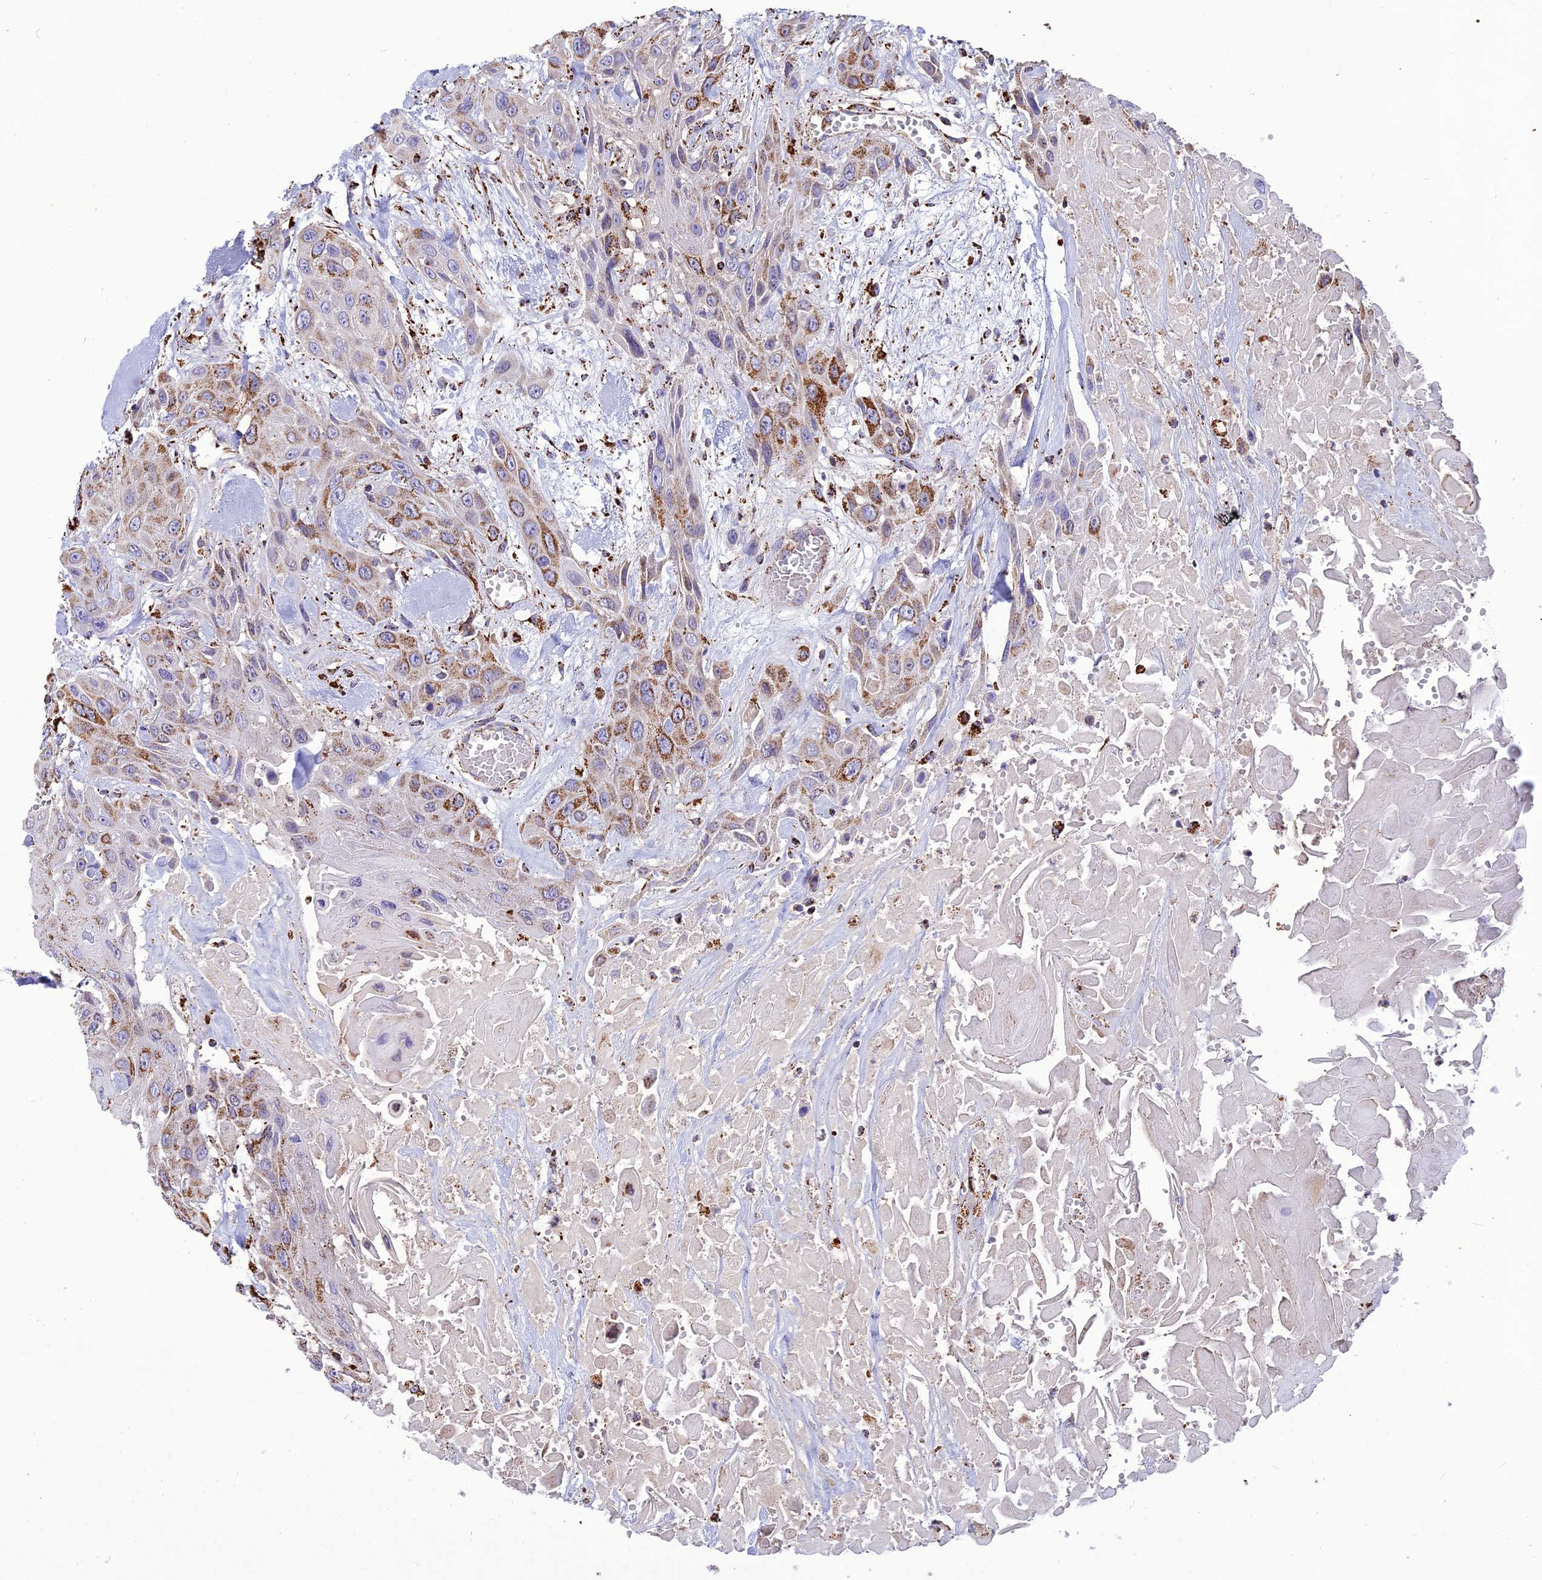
{"staining": {"intensity": "moderate", "quantity": "<25%", "location": "cytoplasmic/membranous"}, "tissue": "head and neck cancer", "cell_type": "Tumor cells", "image_type": "cancer", "snomed": [{"axis": "morphology", "description": "Squamous cell carcinoma, NOS"}, {"axis": "topography", "description": "Head-Neck"}], "caption": "About <25% of tumor cells in squamous cell carcinoma (head and neck) show moderate cytoplasmic/membranous protein positivity as visualized by brown immunohistochemical staining.", "gene": "KCNG1", "patient": {"sex": "male", "age": 81}}